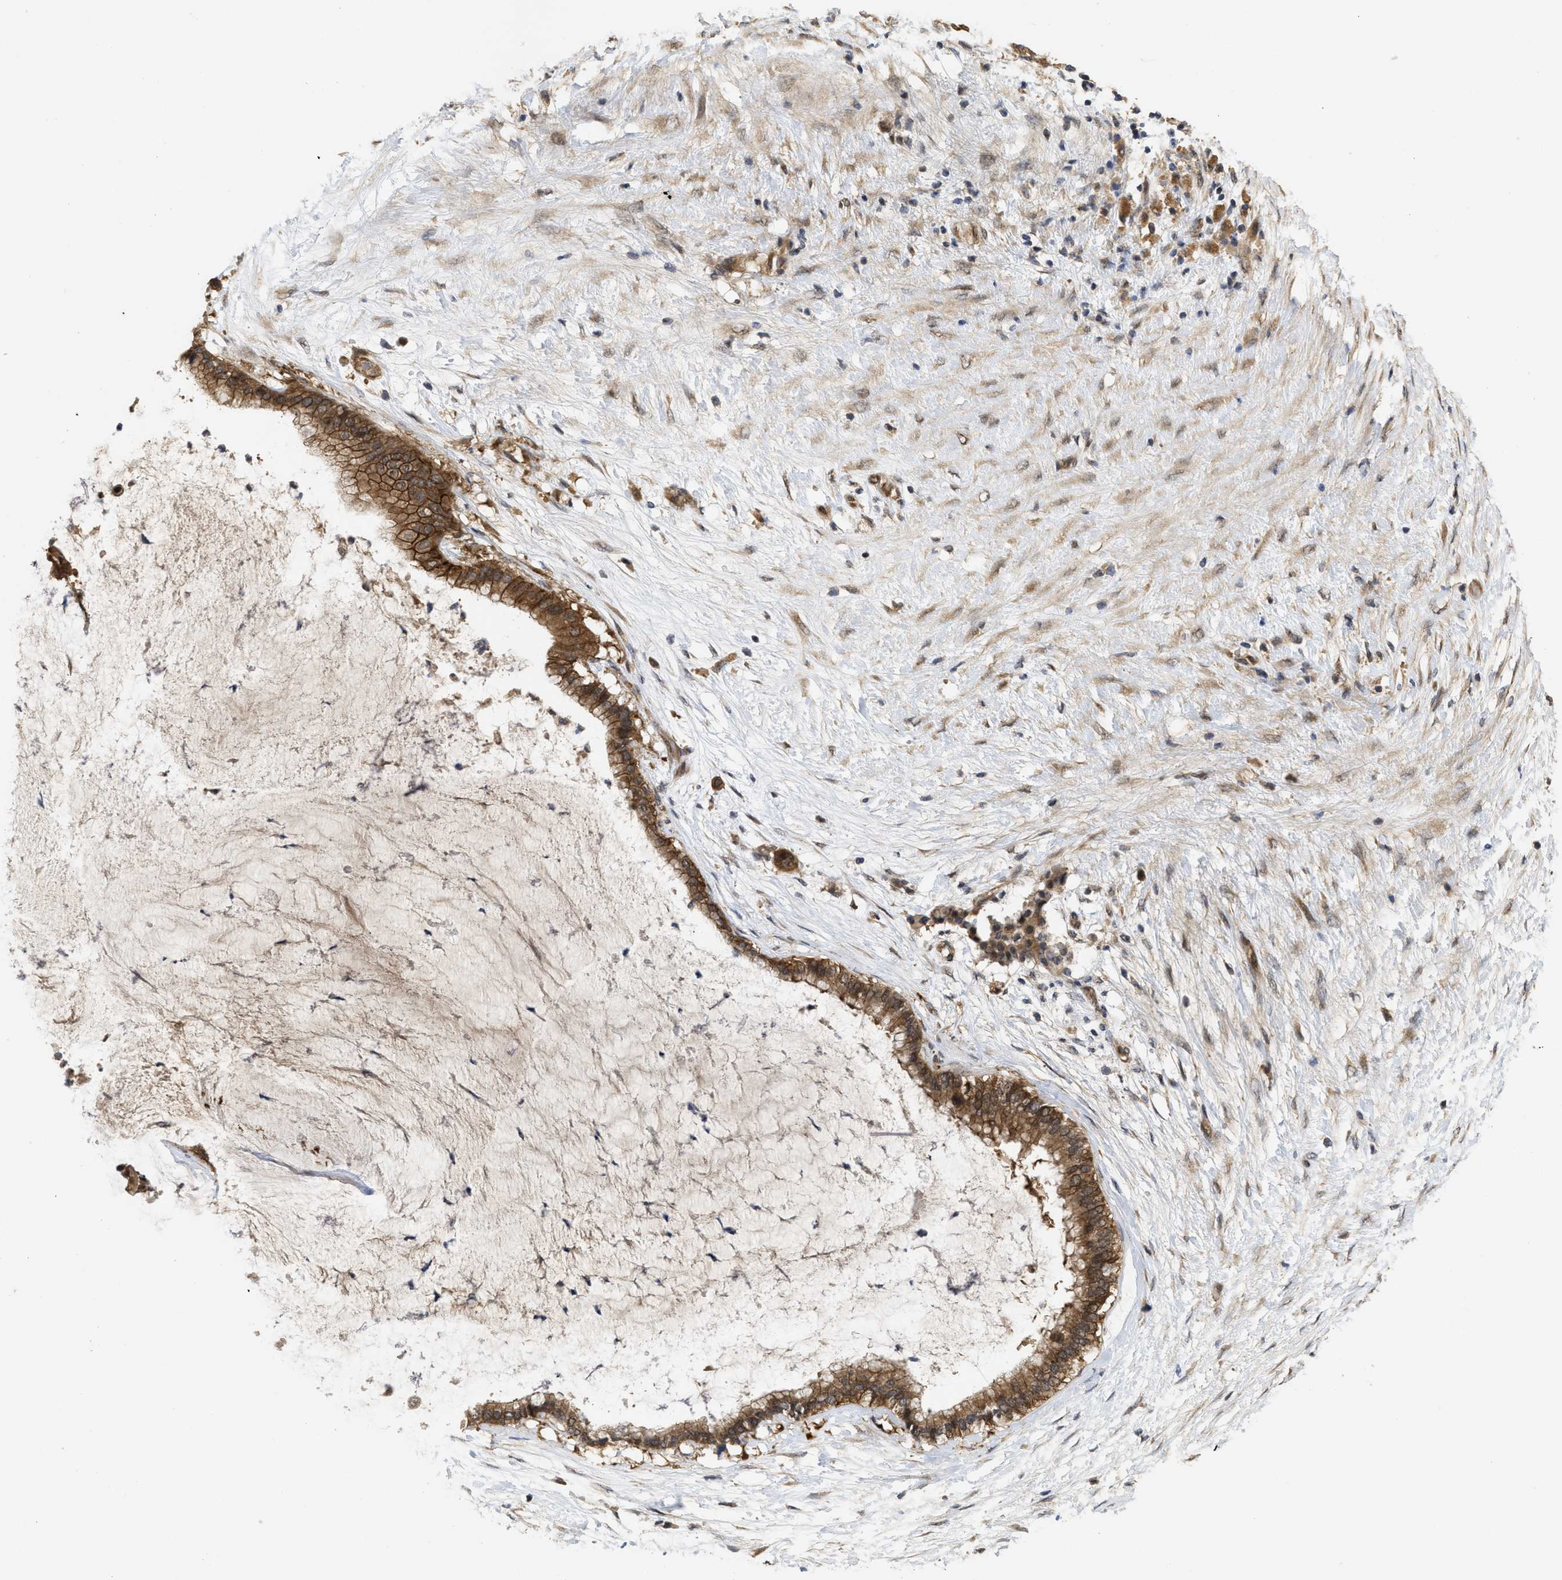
{"staining": {"intensity": "strong", "quantity": ">75%", "location": "cytoplasmic/membranous"}, "tissue": "pancreatic cancer", "cell_type": "Tumor cells", "image_type": "cancer", "snomed": [{"axis": "morphology", "description": "Adenocarcinoma, NOS"}, {"axis": "topography", "description": "Pancreas"}], "caption": "Brown immunohistochemical staining in pancreatic adenocarcinoma exhibits strong cytoplasmic/membranous positivity in approximately >75% of tumor cells.", "gene": "FZD6", "patient": {"sex": "male", "age": 41}}